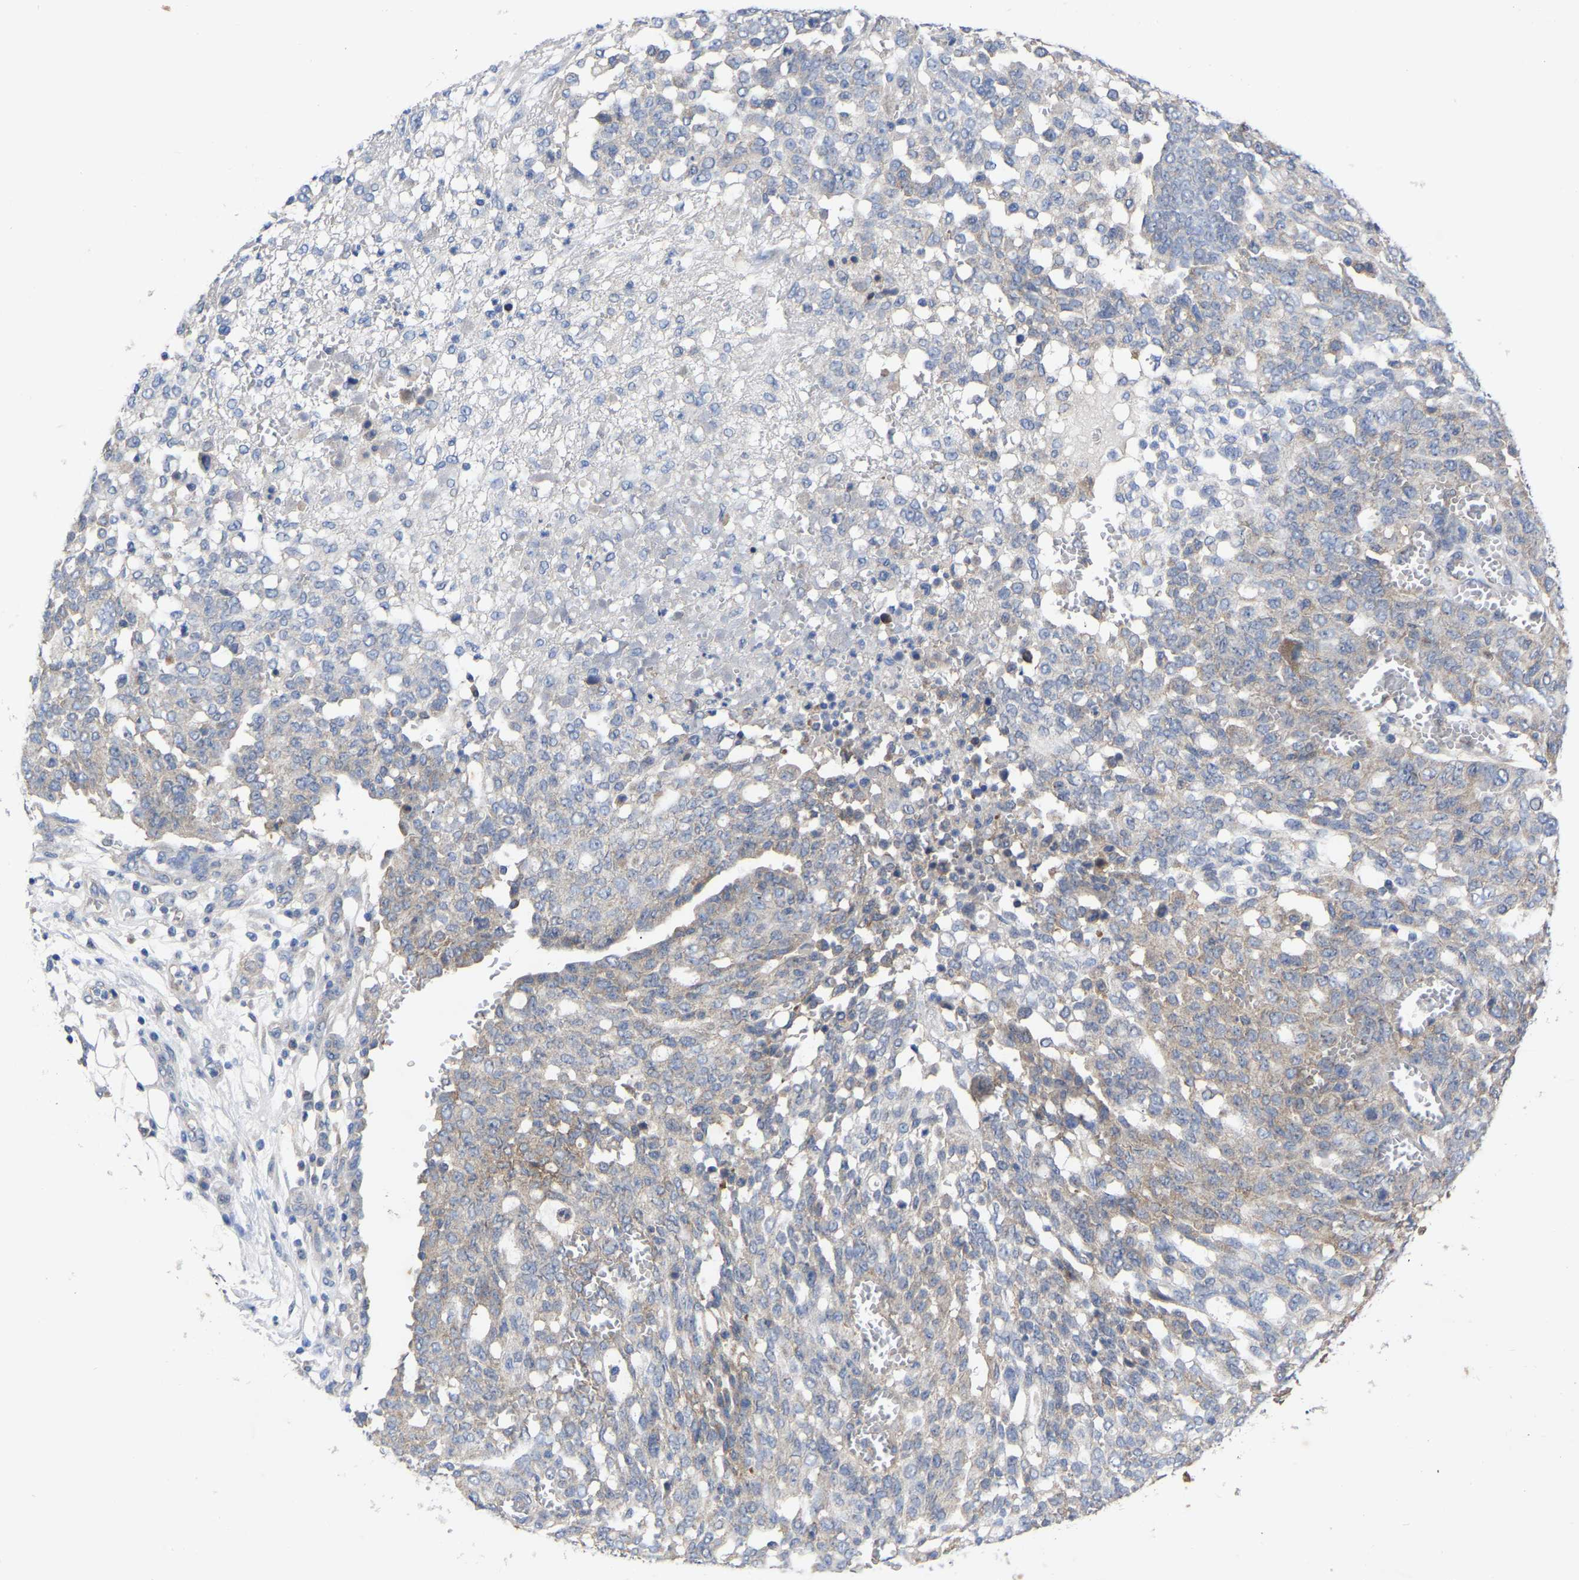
{"staining": {"intensity": "negative", "quantity": "none", "location": "none"}, "tissue": "ovarian cancer", "cell_type": "Tumor cells", "image_type": "cancer", "snomed": [{"axis": "morphology", "description": "Cystadenocarcinoma, serous, NOS"}, {"axis": "topography", "description": "Soft tissue"}, {"axis": "topography", "description": "Ovary"}], "caption": "Immunohistochemistry photomicrograph of neoplastic tissue: human serous cystadenocarcinoma (ovarian) stained with DAB shows no significant protein expression in tumor cells.", "gene": "TCP1", "patient": {"sex": "female", "age": 57}}